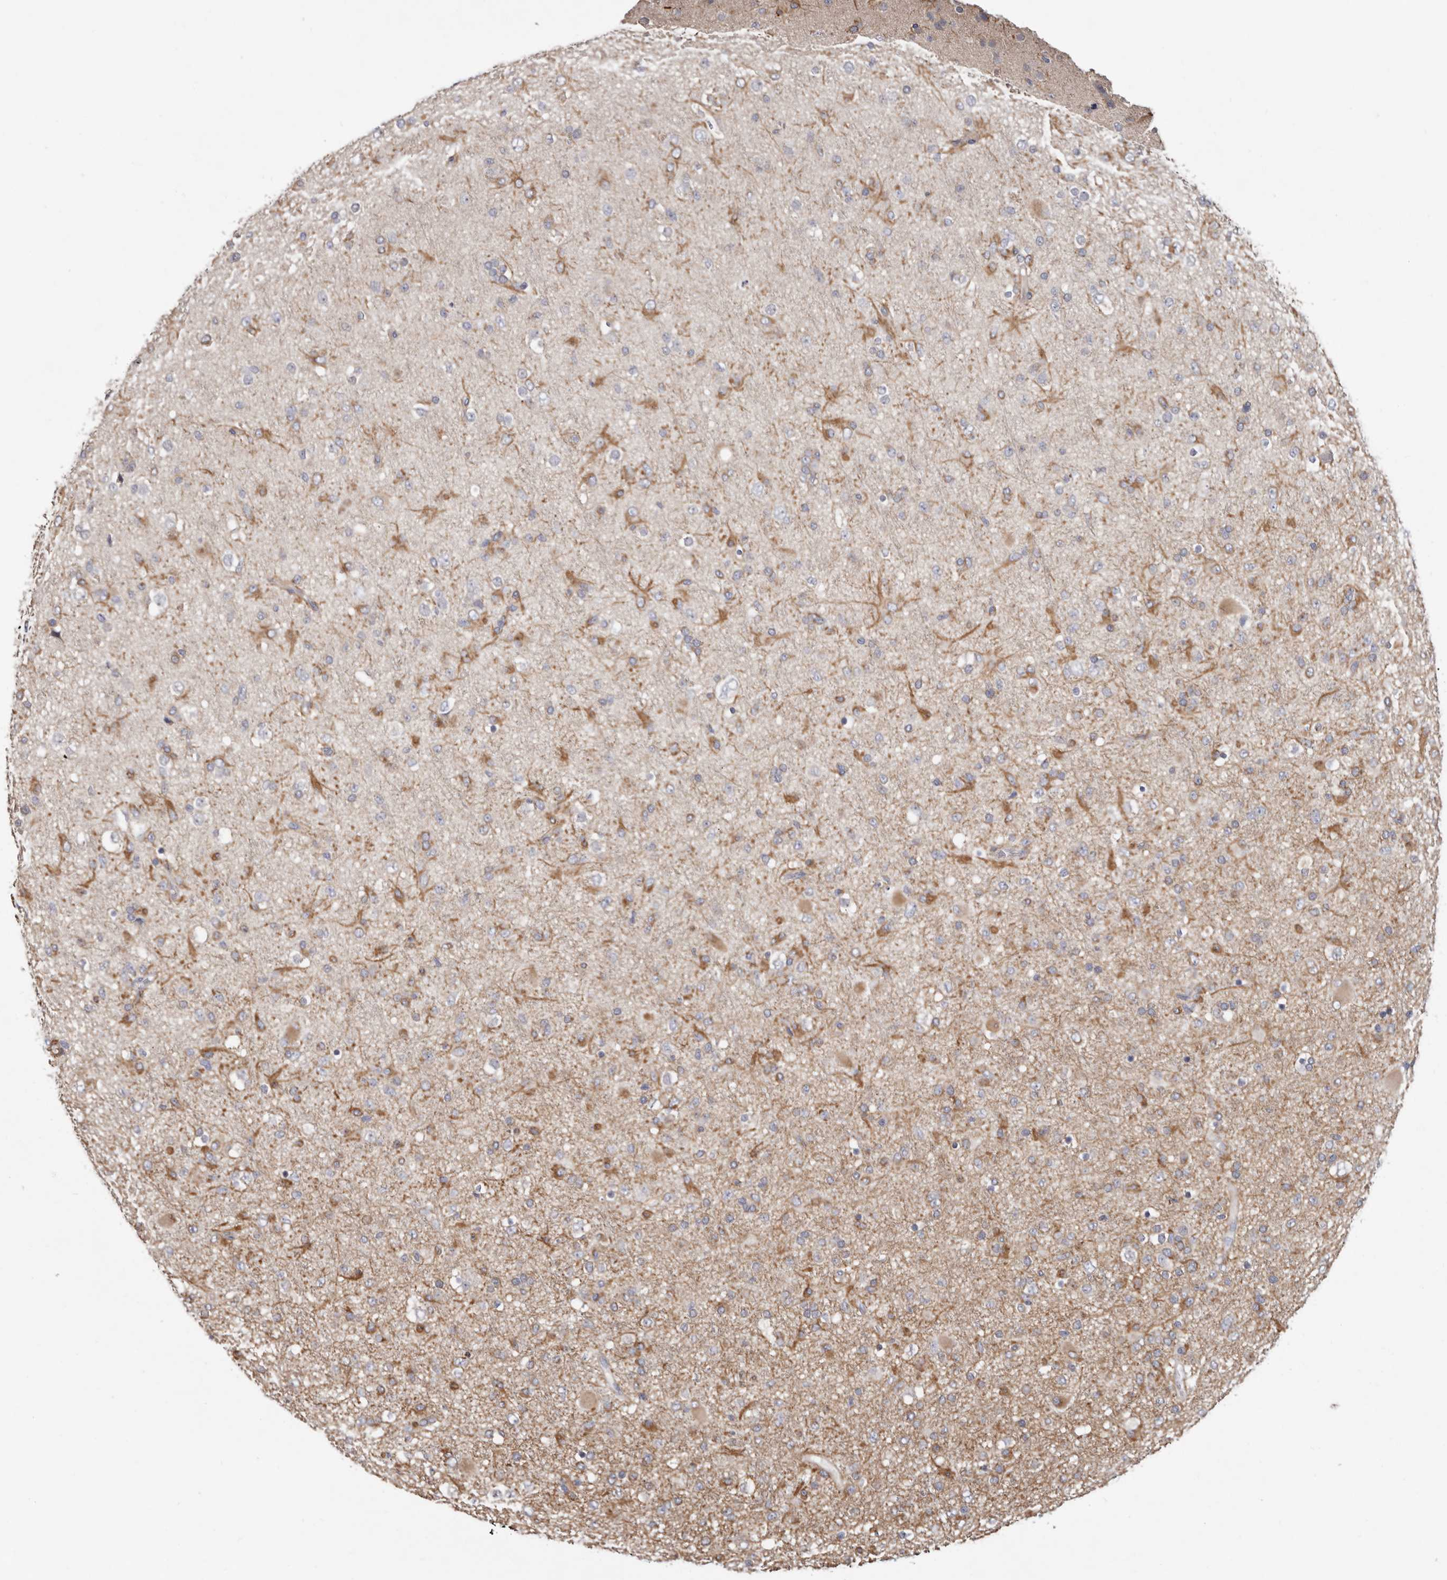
{"staining": {"intensity": "weak", "quantity": "<25%", "location": "cytoplasmic/membranous"}, "tissue": "glioma", "cell_type": "Tumor cells", "image_type": "cancer", "snomed": [{"axis": "morphology", "description": "Glioma, malignant, Low grade"}, {"axis": "topography", "description": "Brain"}], "caption": "High power microscopy photomicrograph of an immunohistochemistry histopathology image of glioma, revealing no significant positivity in tumor cells.", "gene": "SPTA1", "patient": {"sex": "male", "age": 65}}